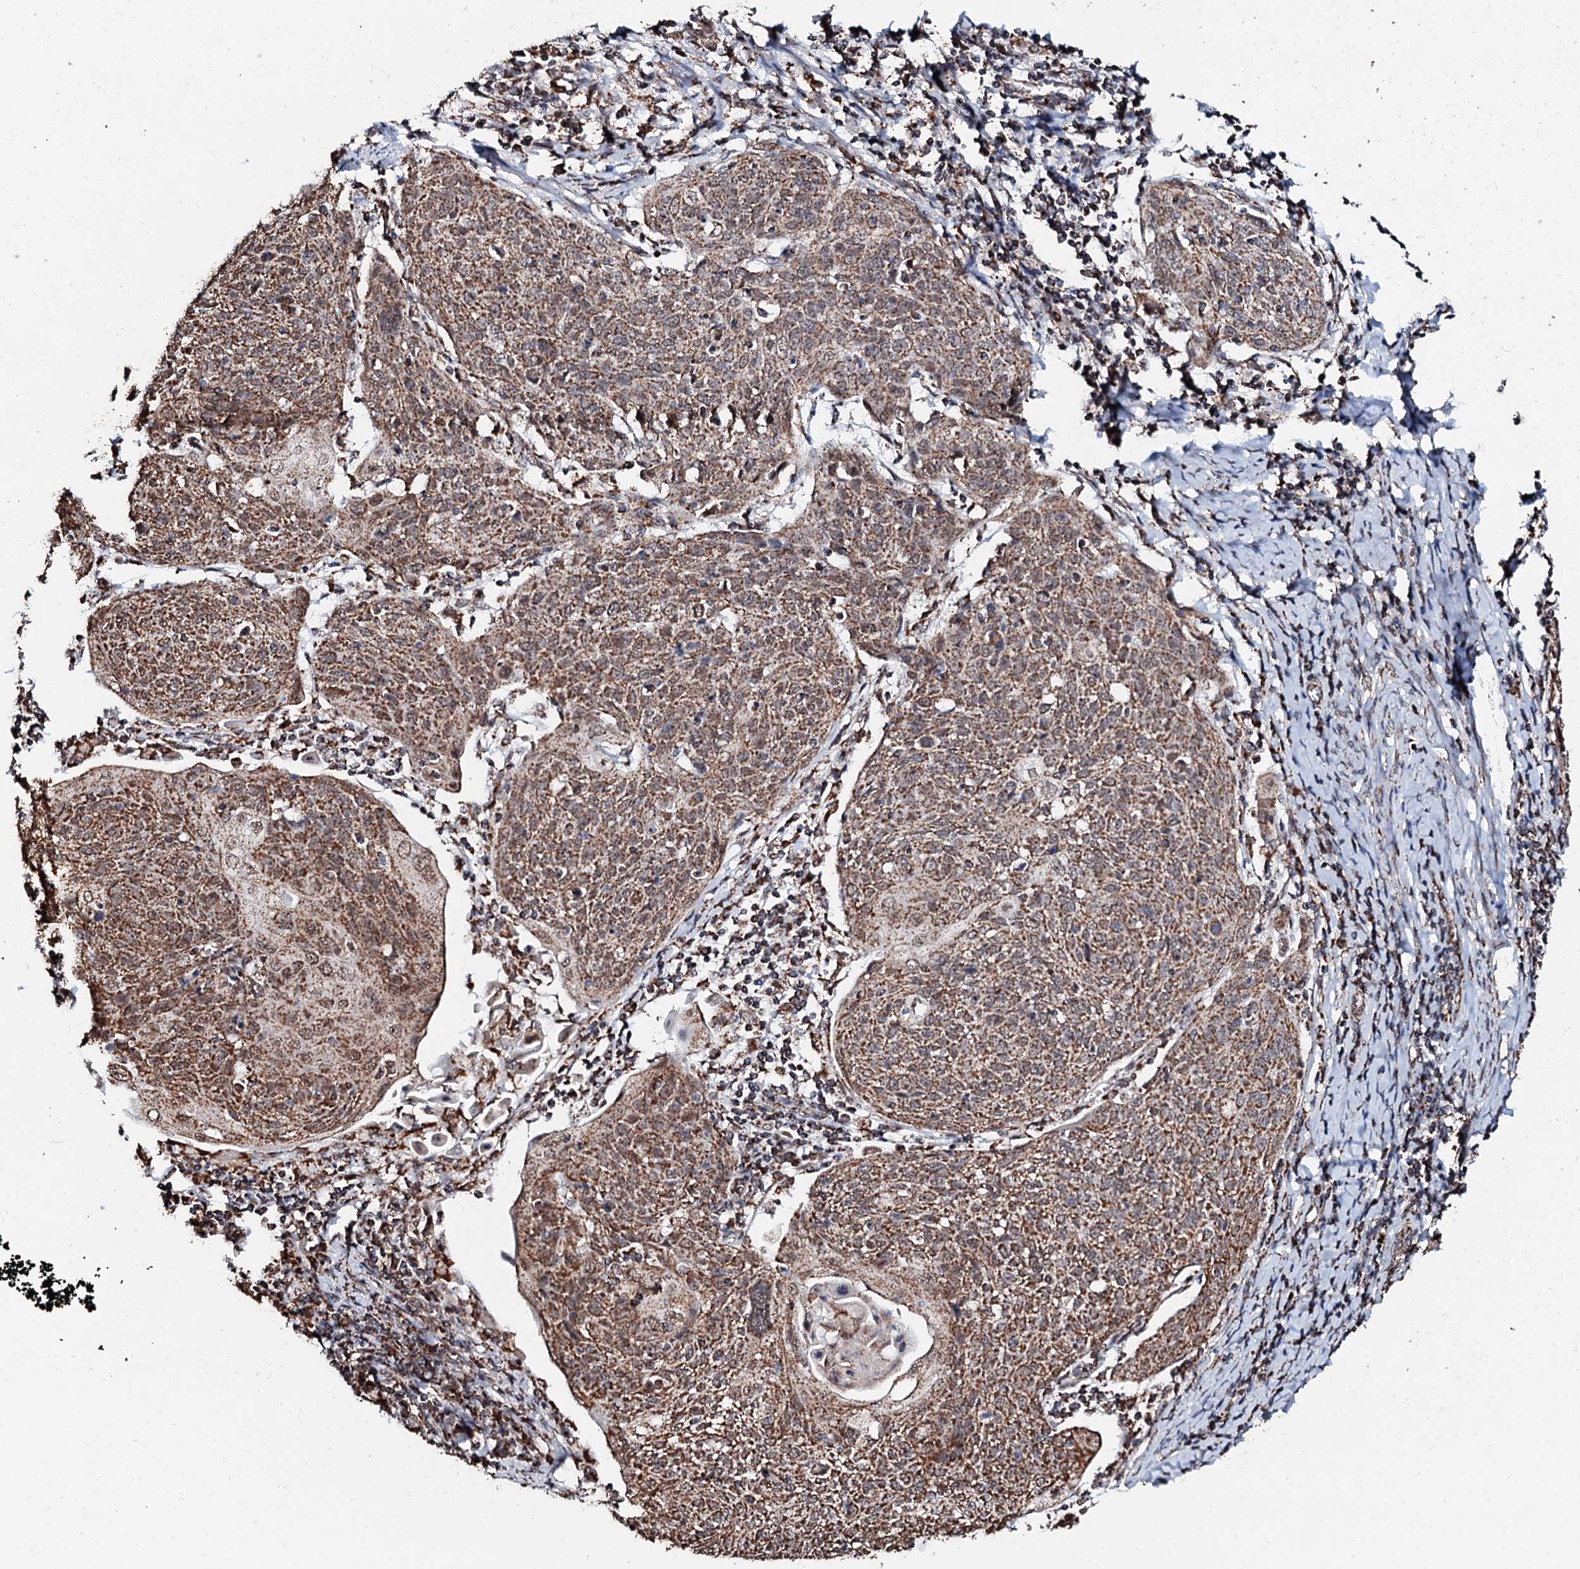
{"staining": {"intensity": "moderate", "quantity": ">75%", "location": "cytoplasmic/membranous"}, "tissue": "cervical cancer", "cell_type": "Tumor cells", "image_type": "cancer", "snomed": [{"axis": "morphology", "description": "Squamous cell carcinoma, NOS"}, {"axis": "topography", "description": "Cervix"}], "caption": "Approximately >75% of tumor cells in human cervical cancer (squamous cell carcinoma) exhibit moderate cytoplasmic/membranous protein staining as visualized by brown immunohistochemical staining.", "gene": "SECISBP2L", "patient": {"sex": "female", "age": 67}}